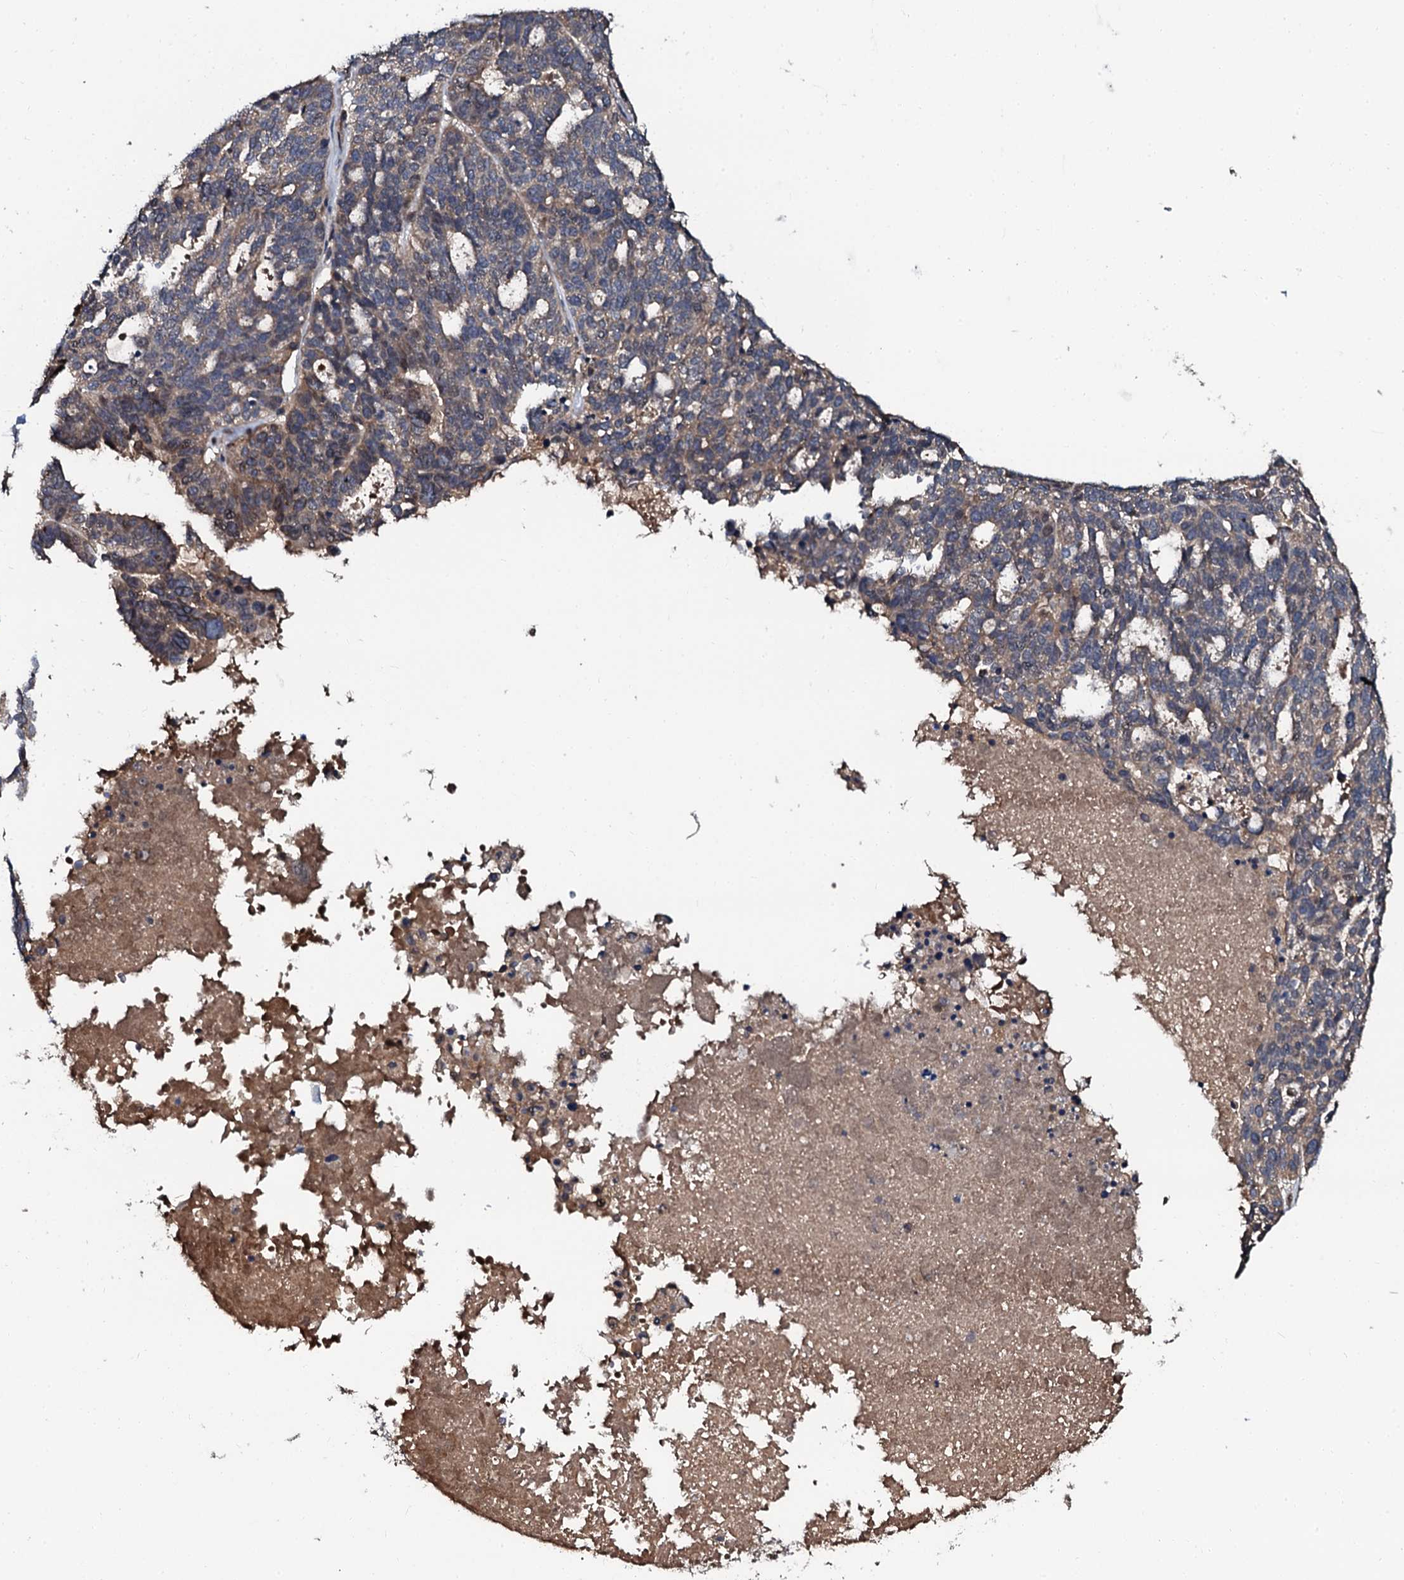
{"staining": {"intensity": "weak", "quantity": "25%-75%", "location": "cytoplasmic/membranous"}, "tissue": "ovarian cancer", "cell_type": "Tumor cells", "image_type": "cancer", "snomed": [{"axis": "morphology", "description": "Cystadenocarcinoma, serous, NOS"}, {"axis": "topography", "description": "Ovary"}], "caption": "Ovarian serous cystadenocarcinoma stained with DAB (3,3'-diaminobenzidine) immunohistochemistry (IHC) shows low levels of weak cytoplasmic/membranous positivity in approximately 25%-75% of tumor cells.", "gene": "N4BP1", "patient": {"sex": "female", "age": 59}}